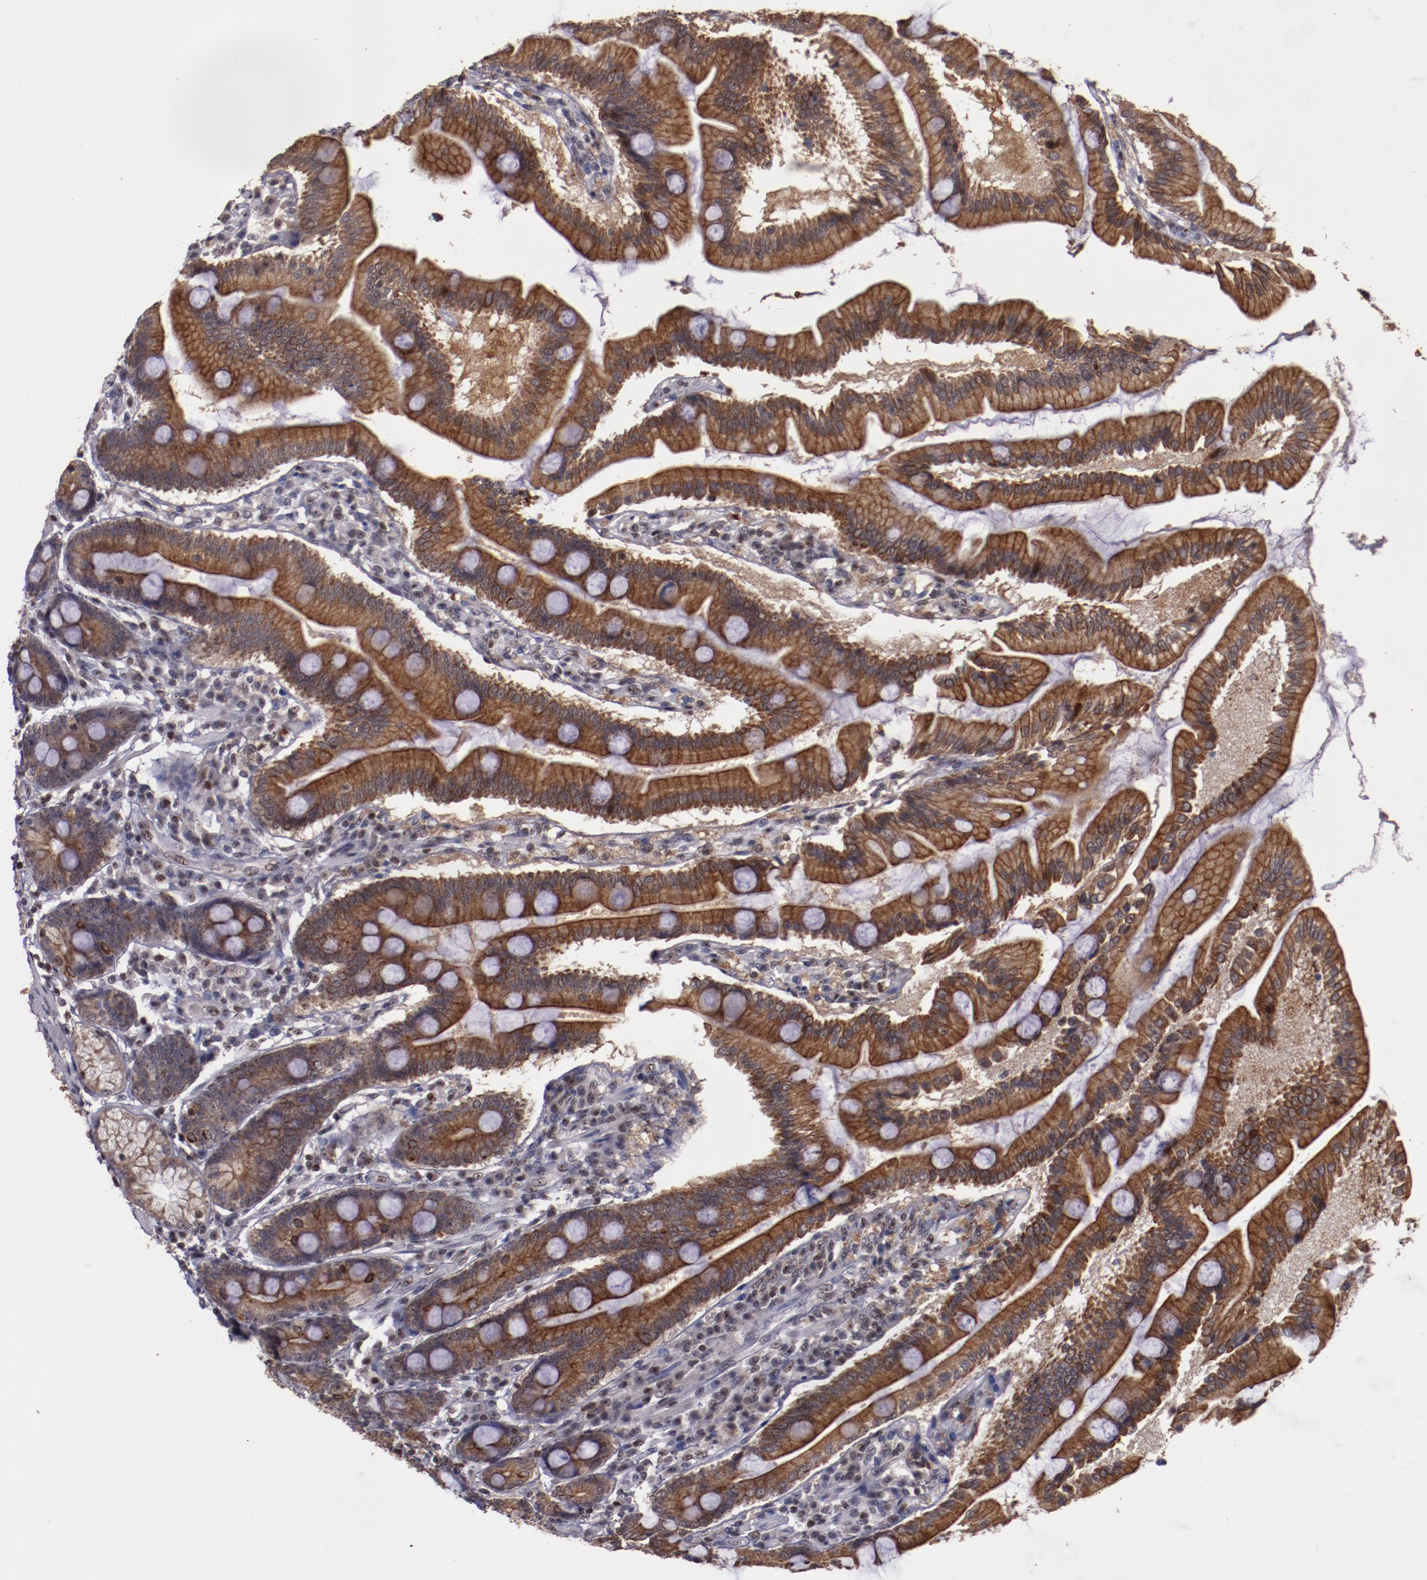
{"staining": {"intensity": "strong", "quantity": ">75%", "location": "cytoplasmic/membranous,nuclear"}, "tissue": "duodenum", "cell_type": "Glandular cells", "image_type": "normal", "snomed": [{"axis": "morphology", "description": "Normal tissue, NOS"}, {"axis": "topography", "description": "Duodenum"}], "caption": "Normal duodenum shows strong cytoplasmic/membranous,nuclear expression in about >75% of glandular cells (DAB (3,3'-diaminobenzidine) IHC, brown staining for protein, blue staining for nuclei)..", "gene": "DDX24", "patient": {"sex": "female", "age": 64}}